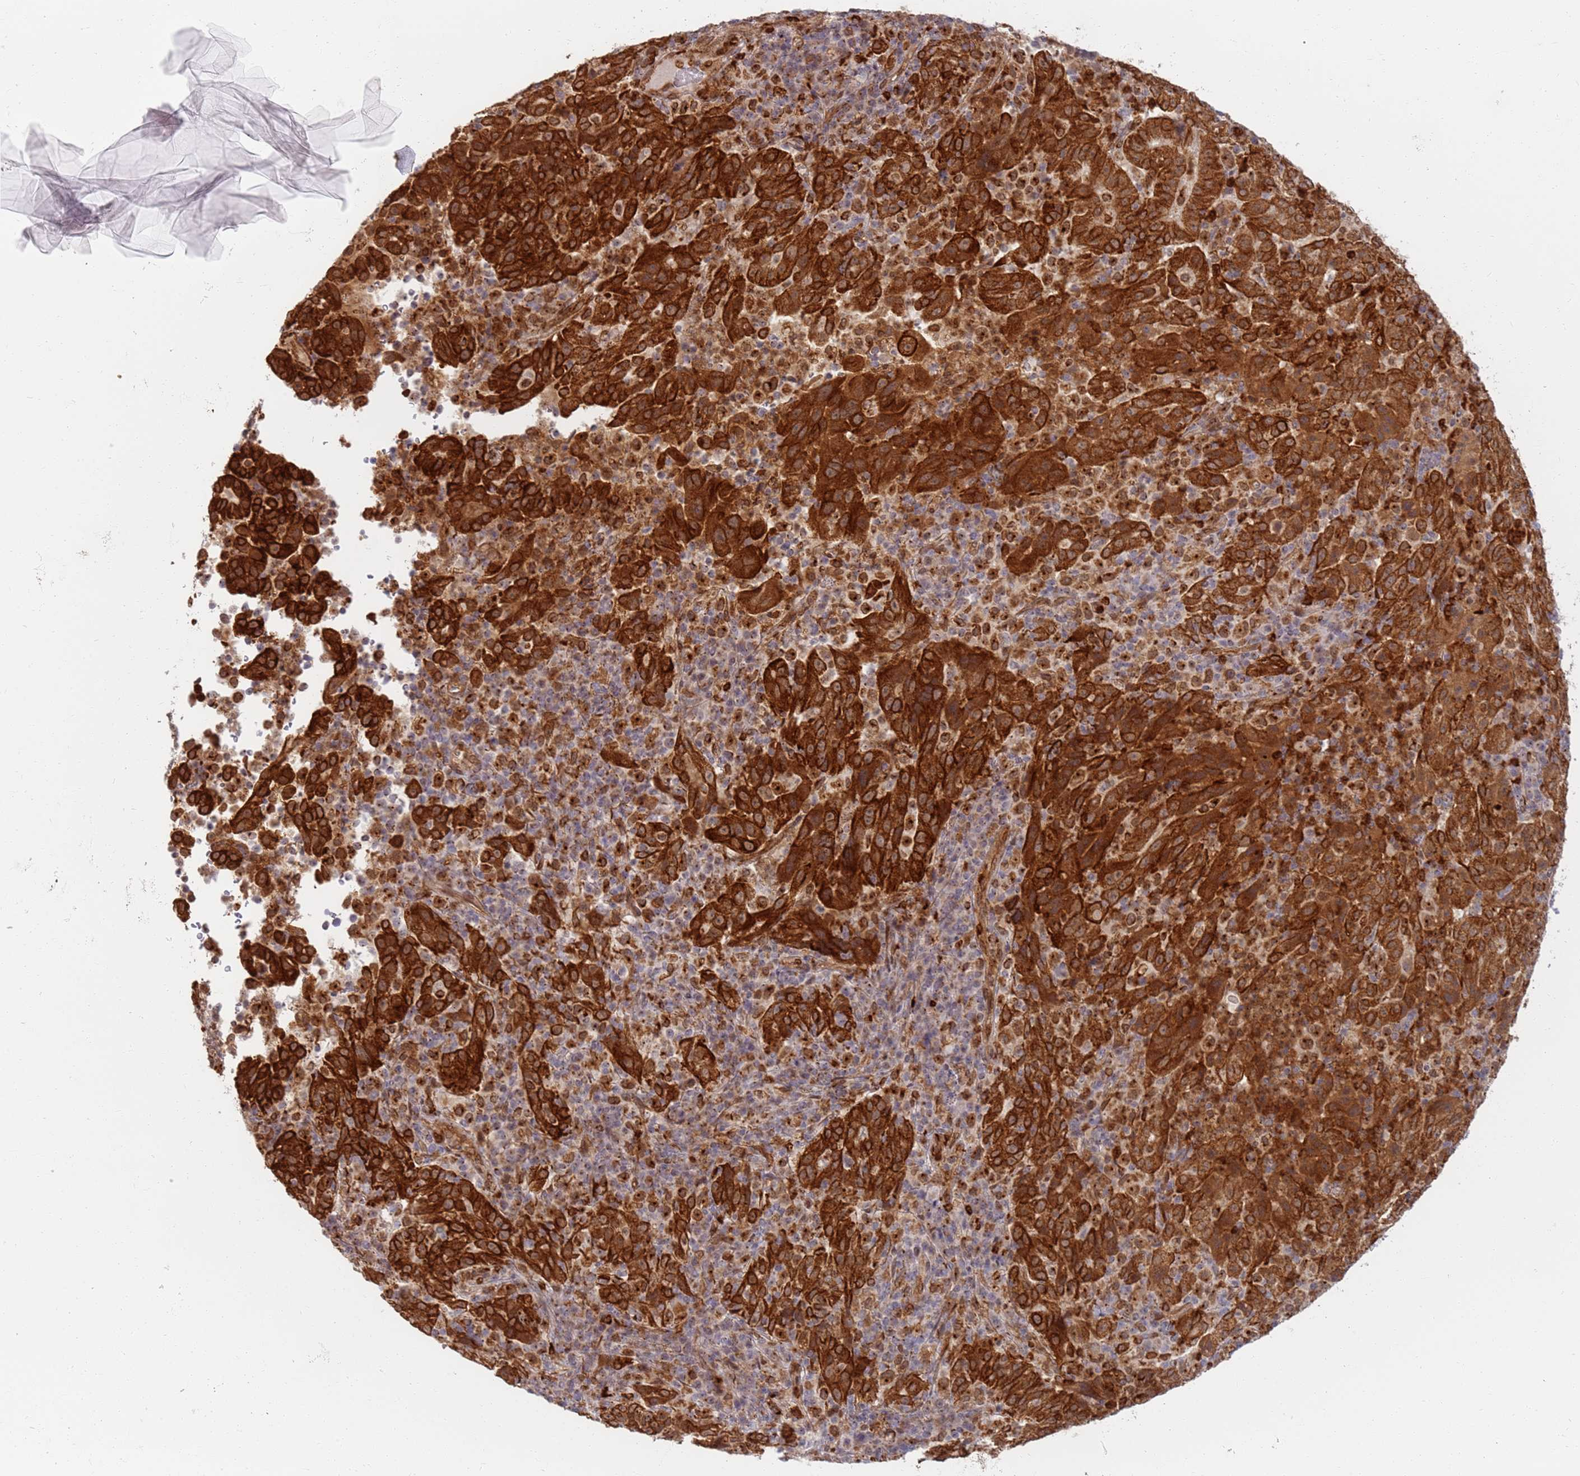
{"staining": {"intensity": "strong", "quantity": ">75%", "location": "cytoplasmic/membranous"}, "tissue": "pancreatic cancer", "cell_type": "Tumor cells", "image_type": "cancer", "snomed": [{"axis": "morphology", "description": "Adenocarcinoma, NOS"}, {"axis": "topography", "description": "Pancreas"}], "caption": "The immunohistochemical stain highlights strong cytoplasmic/membranous positivity in tumor cells of pancreatic cancer (adenocarcinoma) tissue.", "gene": "CEP170", "patient": {"sex": "male", "age": 63}}